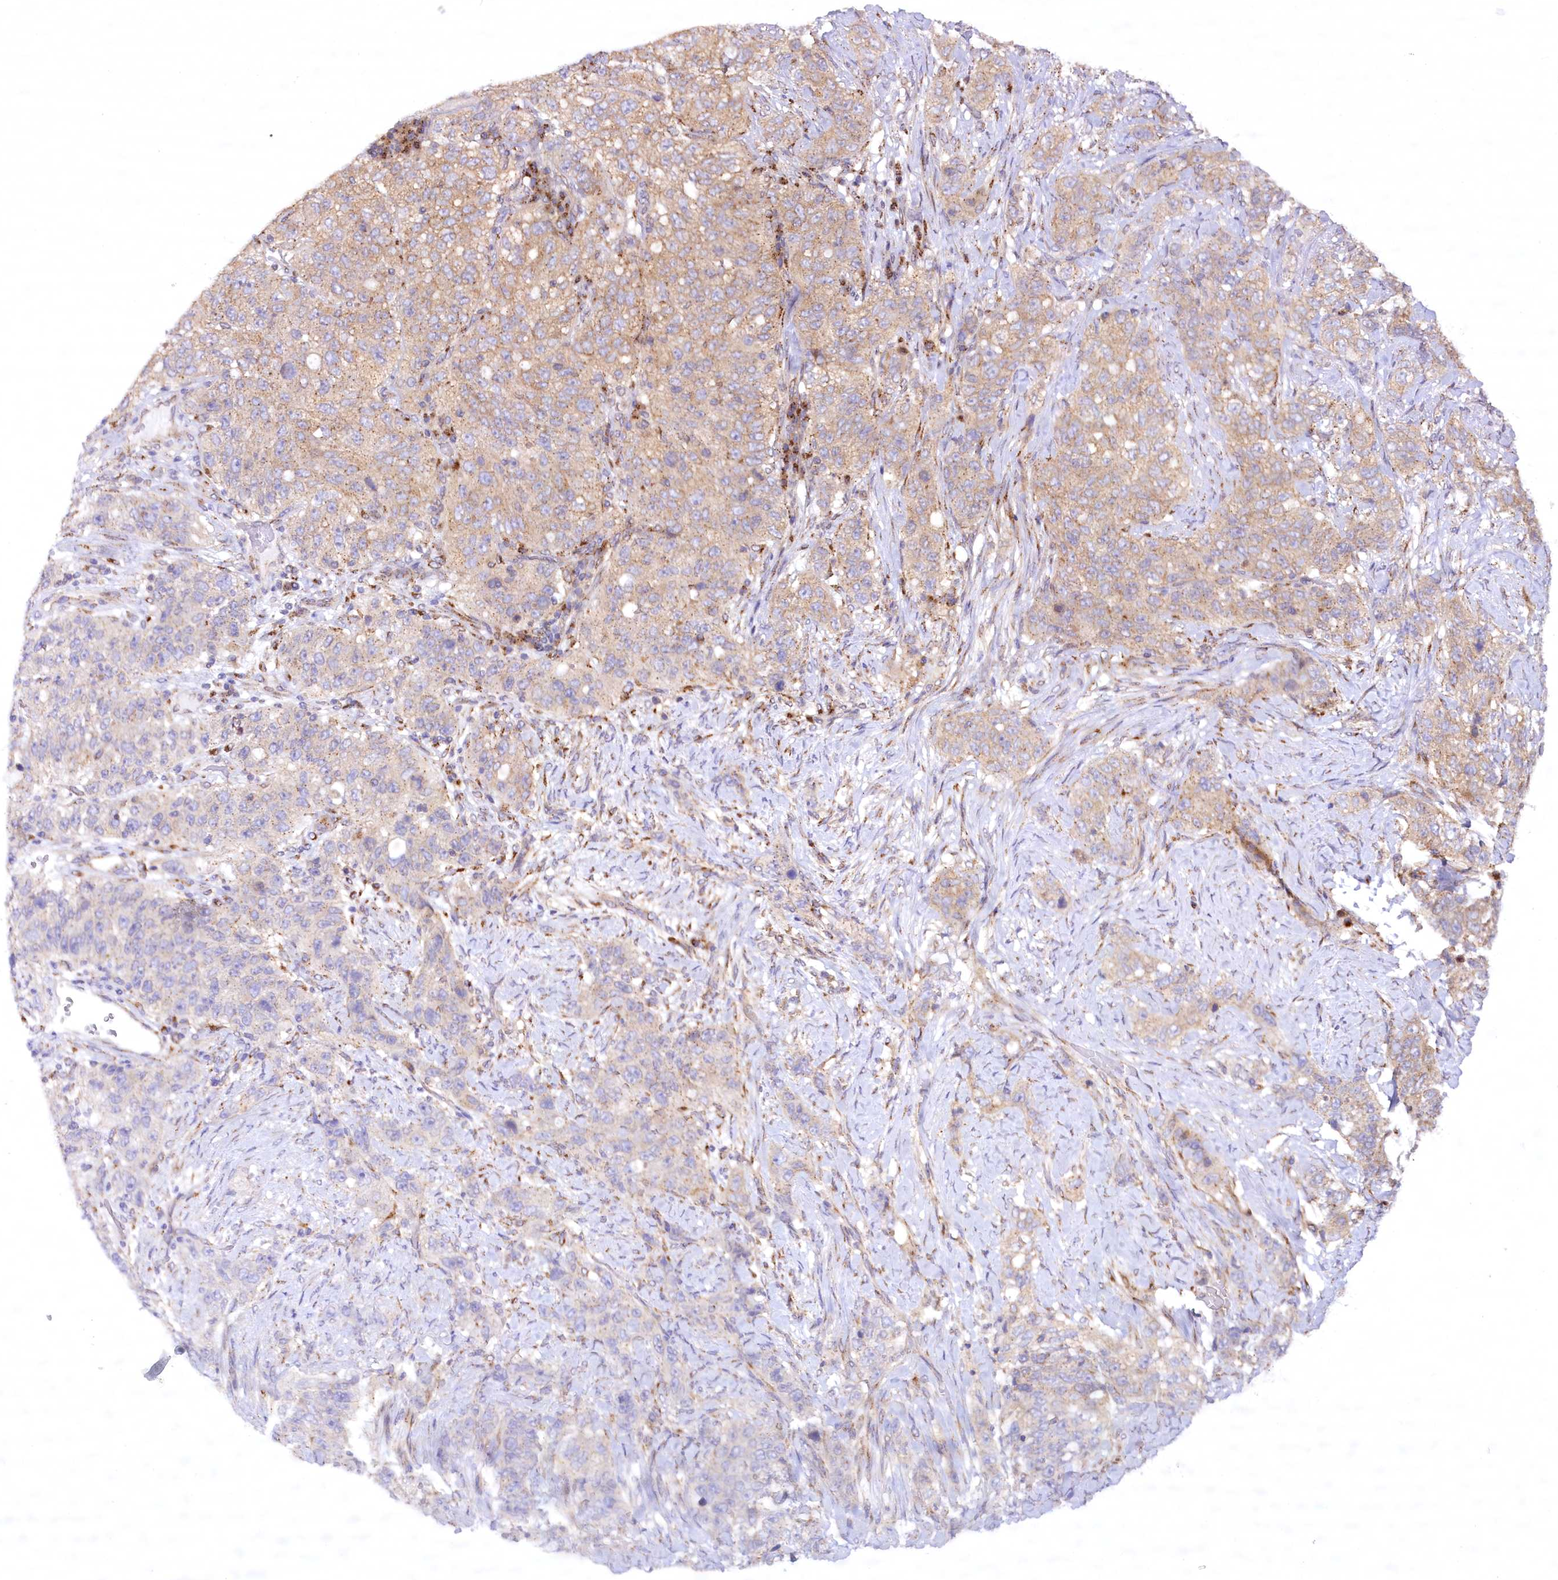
{"staining": {"intensity": "weak", "quantity": "25%-75%", "location": "cytoplasmic/membranous"}, "tissue": "stomach cancer", "cell_type": "Tumor cells", "image_type": "cancer", "snomed": [{"axis": "morphology", "description": "Adenocarcinoma, NOS"}, {"axis": "topography", "description": "Stomach"}], "caption": "Human stomach cancer (adenocarcinoma) stained with a protein marker shows weak staining in tumor cells.", "gene": "COPG1", "patient": {"sex": "male", "age": 48}}